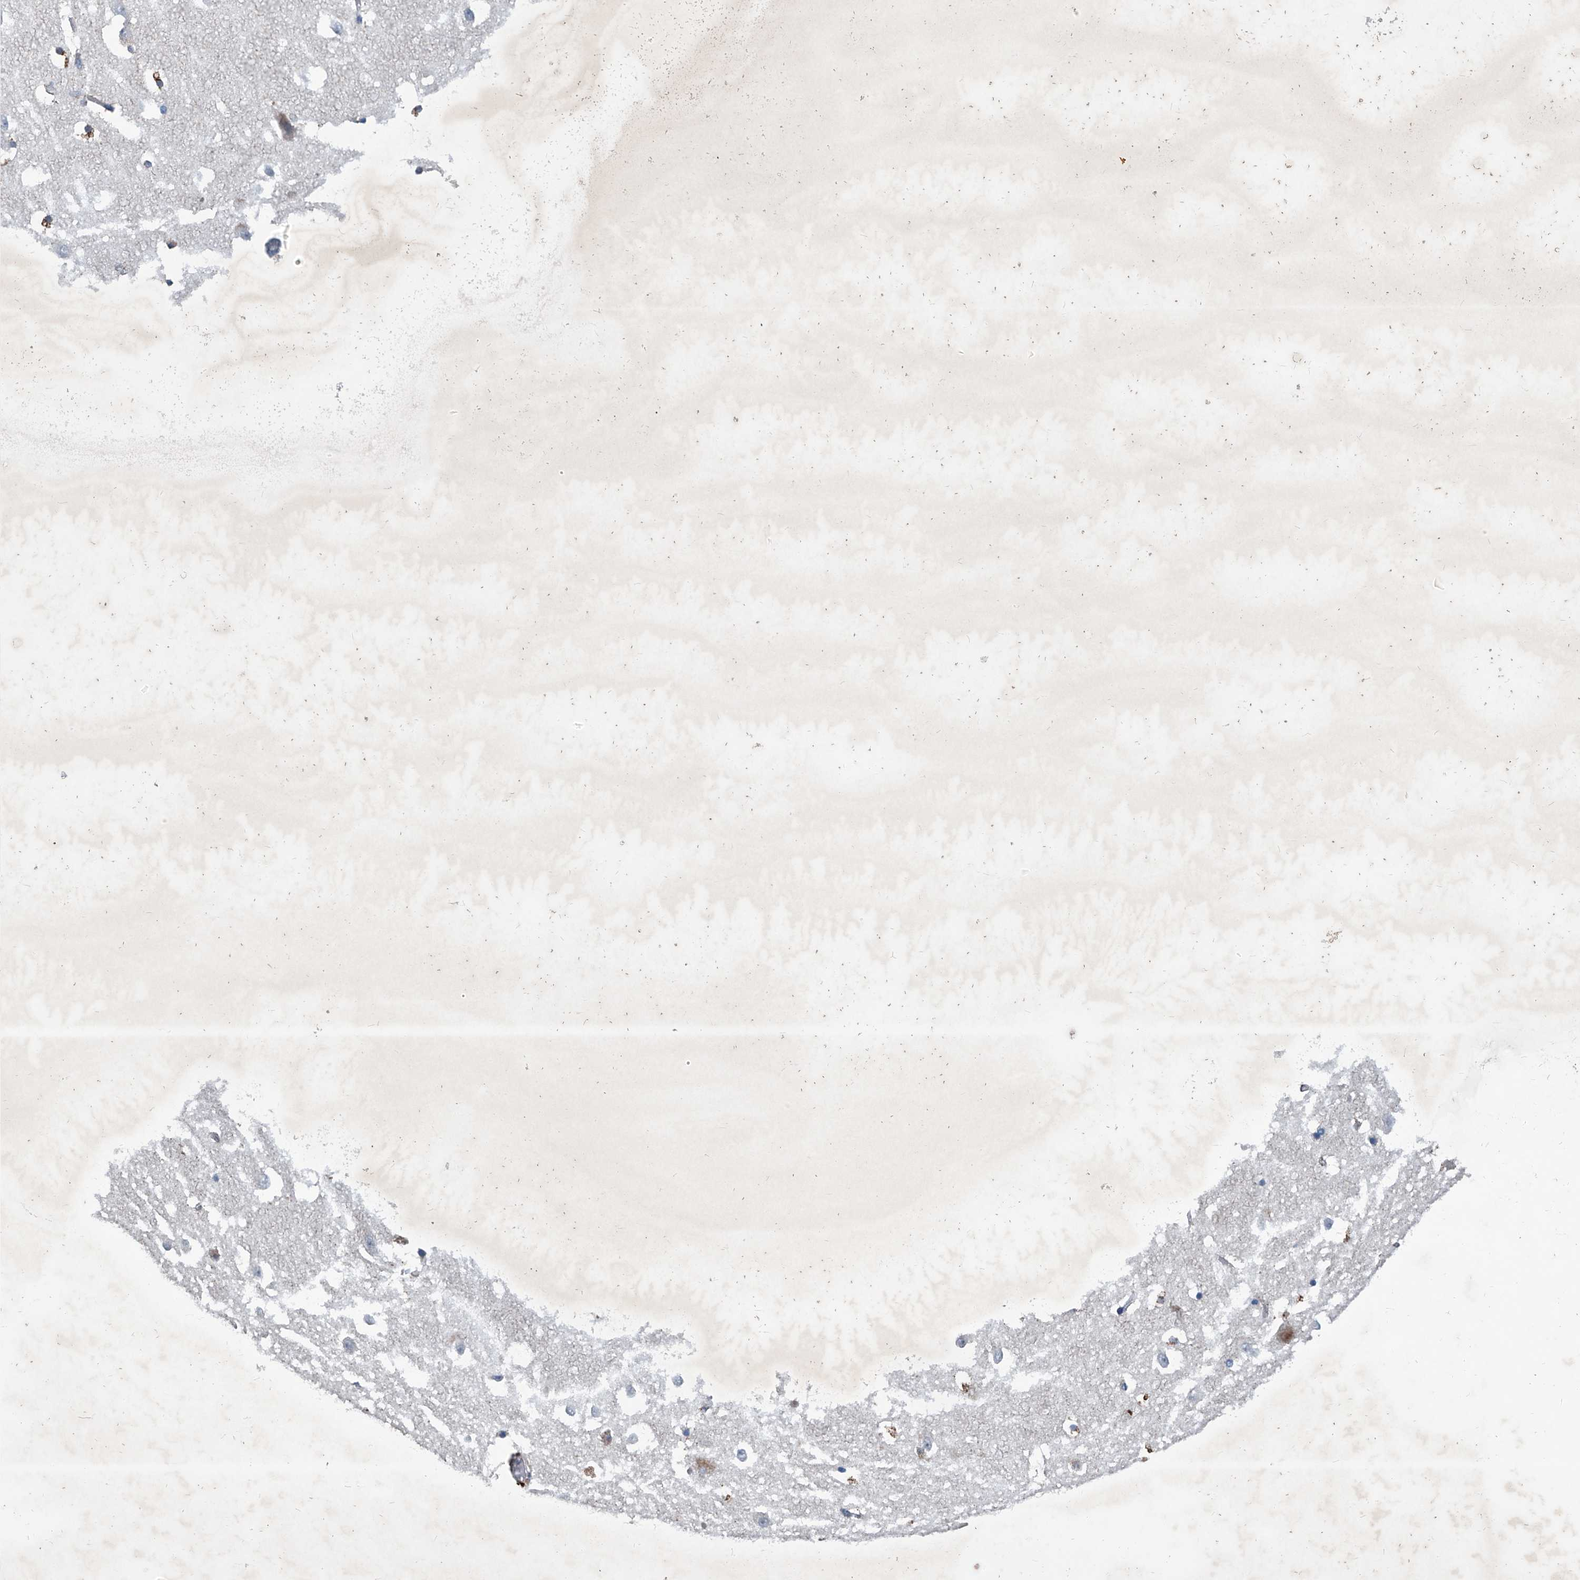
{"staining": {"intensity": "moderate", "quantity": "<25%", "location": "cytoplasmic/membranous"}, "tissue": "hippocampus", "cell_type": "Glial cells", "image_type": "normal", "snomed": [{"axis": "morphology", "description": "Normal tissue, NOS"}, {"axis": "topography", "description": "Hippocampus"}], "caption": "Immunohistochemical staining of unremarkable hippocampus displays <25% levels of moderate cytoplasmic/membranous protein expression in approximately <25% of glial cells. (IHC, brightfield microscopy, high magnification).", "gene": "MTARC1", "patient": {"sex": "female", "age": 52}}